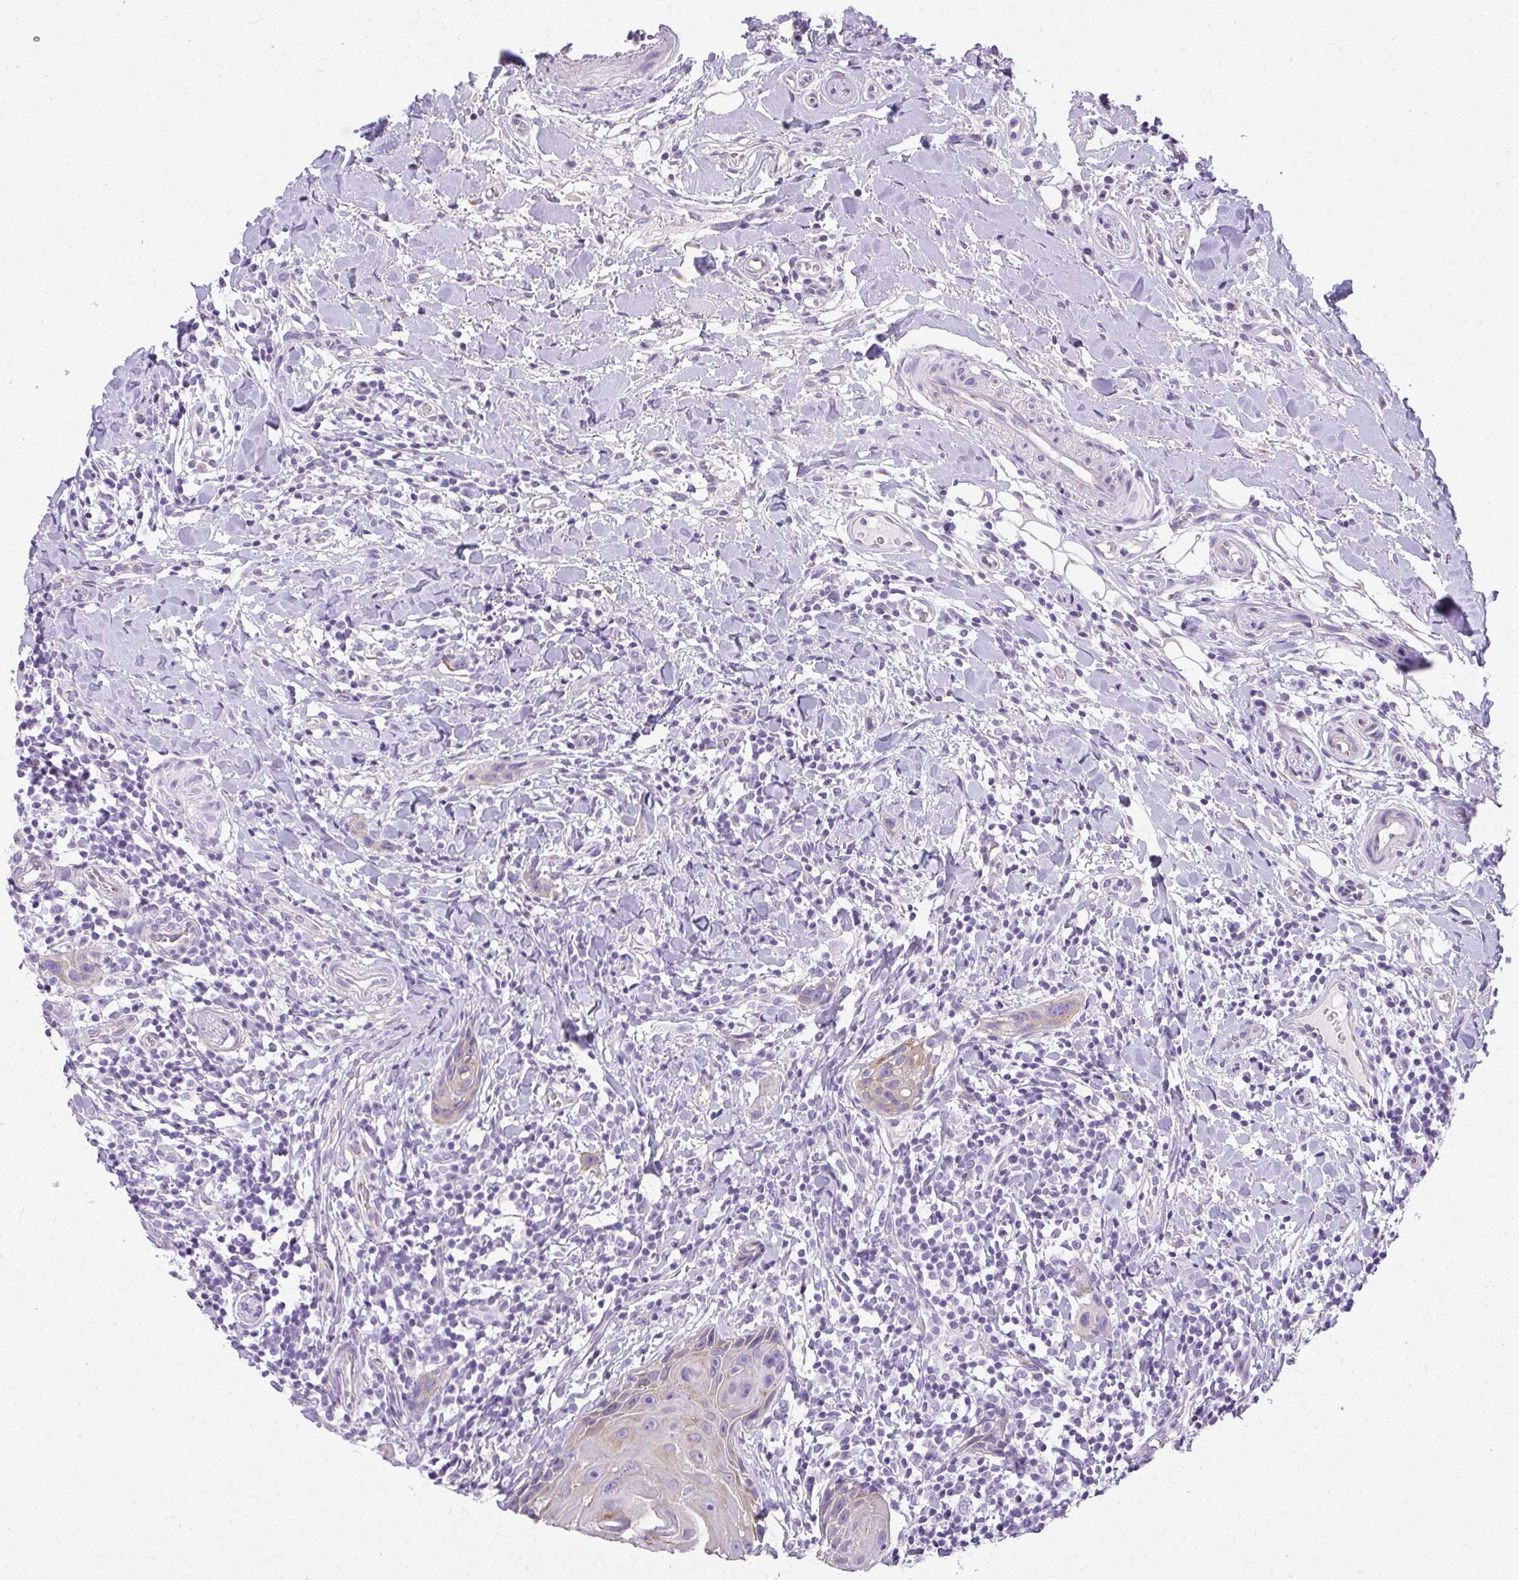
{"staining": {"intensity": "weak", "quantity": "<25%", "location": "cytoplasmic/membranous"}, "tissue": "head and neck cancer", "cell_type": "Tumor cells", "image_type": "cancer", "snomed": [{"axis": "morphology", "description": "Squamous cell carcinoma, NOS"}, {"axis": "topography", "description": "Oral tissue"}, {"axis": "topography", "description": "Head-Neck"}], "caption": "An IHC image of head and neck cancer is shown. There is no staining in tumor cells of head and neck cancer. (Brightfield microscopy of DAB (3,3'-diaminobenzidine) immunohistochemistry at high magnification).", "gene": "PLPPR3", "patient": {"sex": "male", "age": 49}}